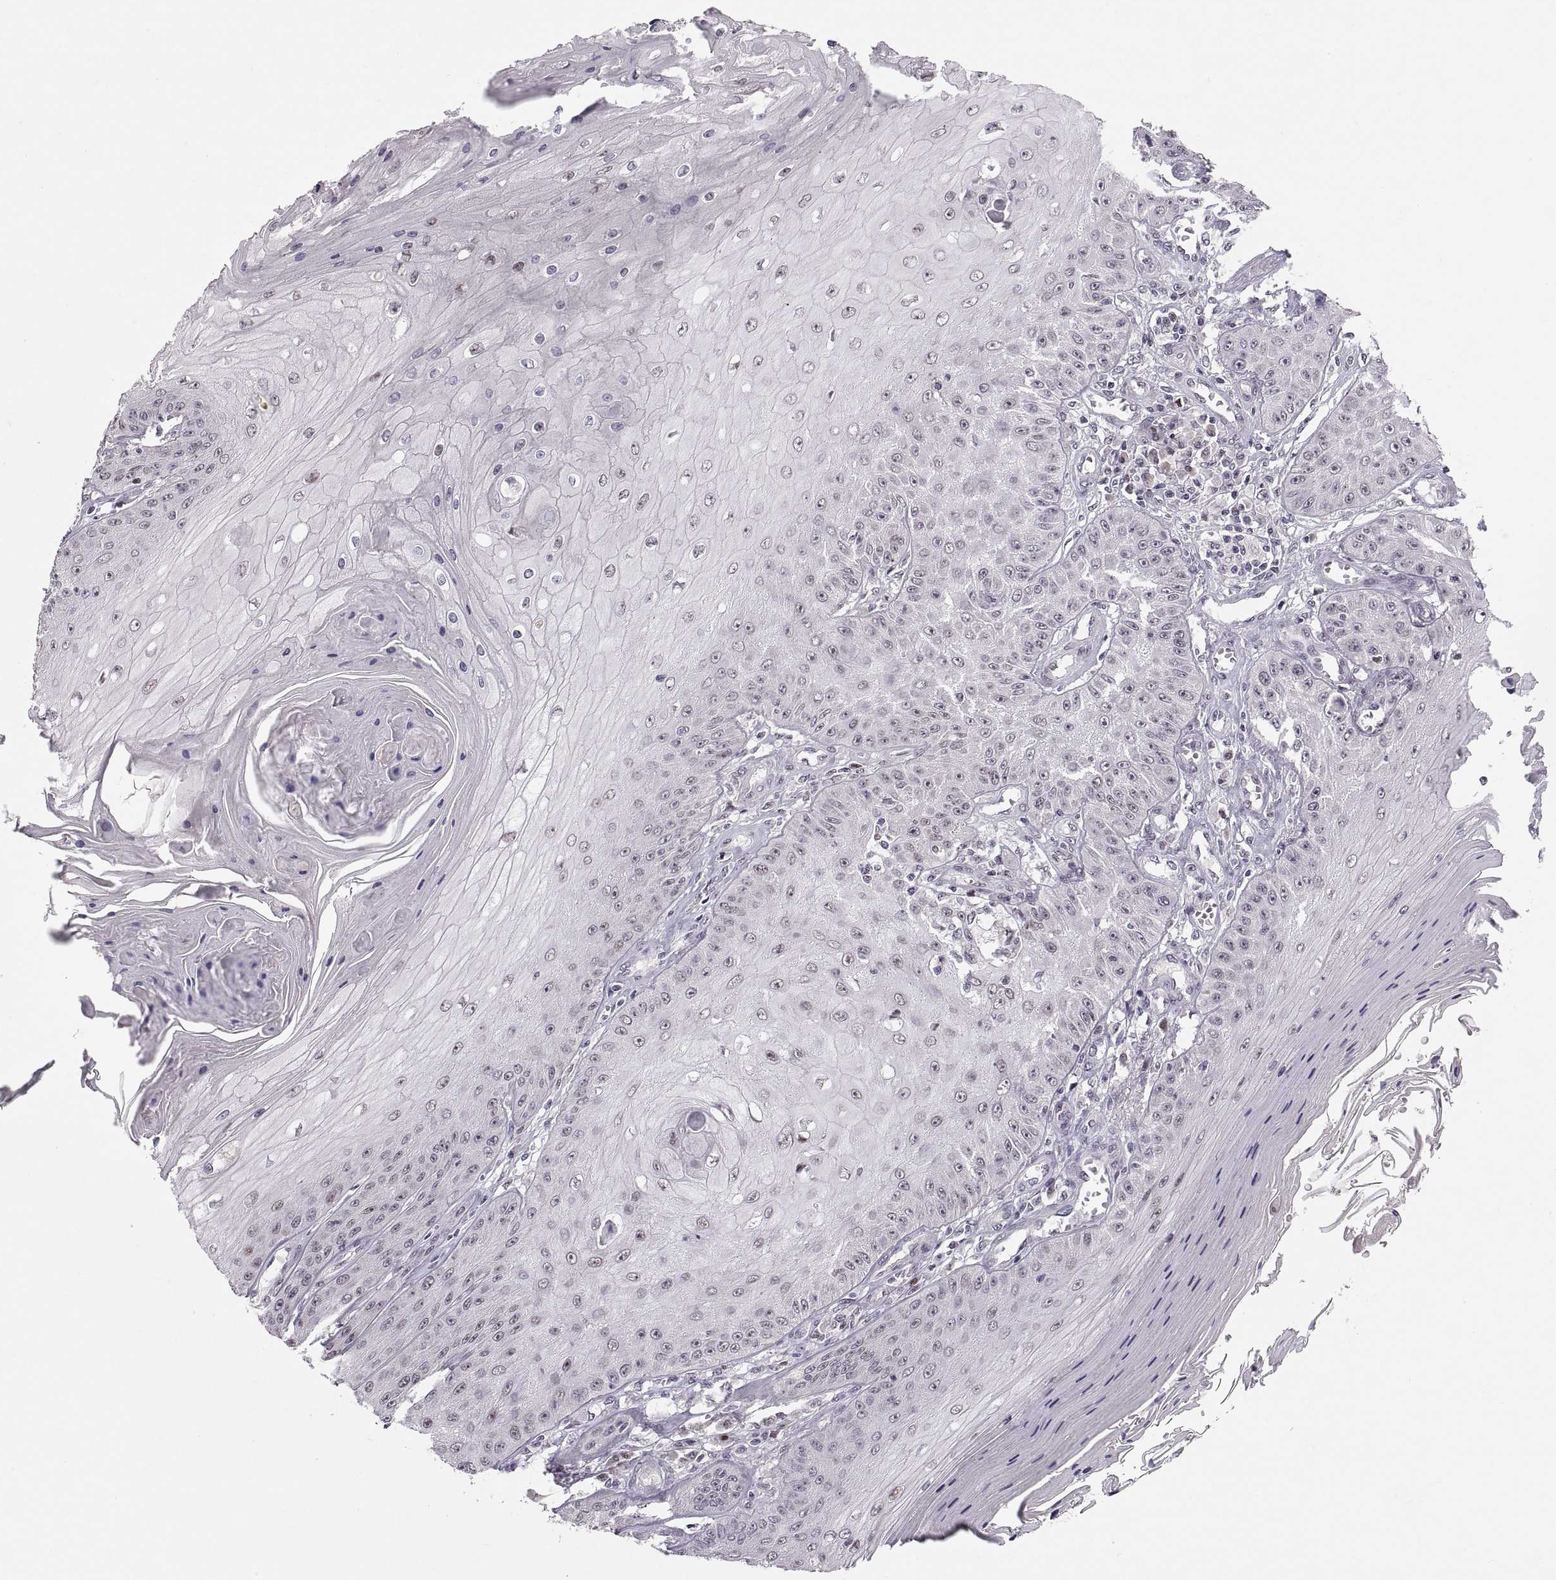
{"staining": {"intensity": "negative", "quantity": "none", "location": "none"}, "tissue": "skin cancer", "cell_type": "Tumor cells", "image_type": "cancer", "snomed": [{"axis": "morphology", "description": "Squamous cell carcinoma, NOS"}, {"axis": "topography", "description": "Skin"}], "caption": "An IHC micrograph of skin cancer (squamous cell carcinoma) is shown. There is no staining in tumor cells of skin cancer (squamous cell carcinoma).", "gene": "SNAI1", "patient": {"sex": "male", "age": 70}}